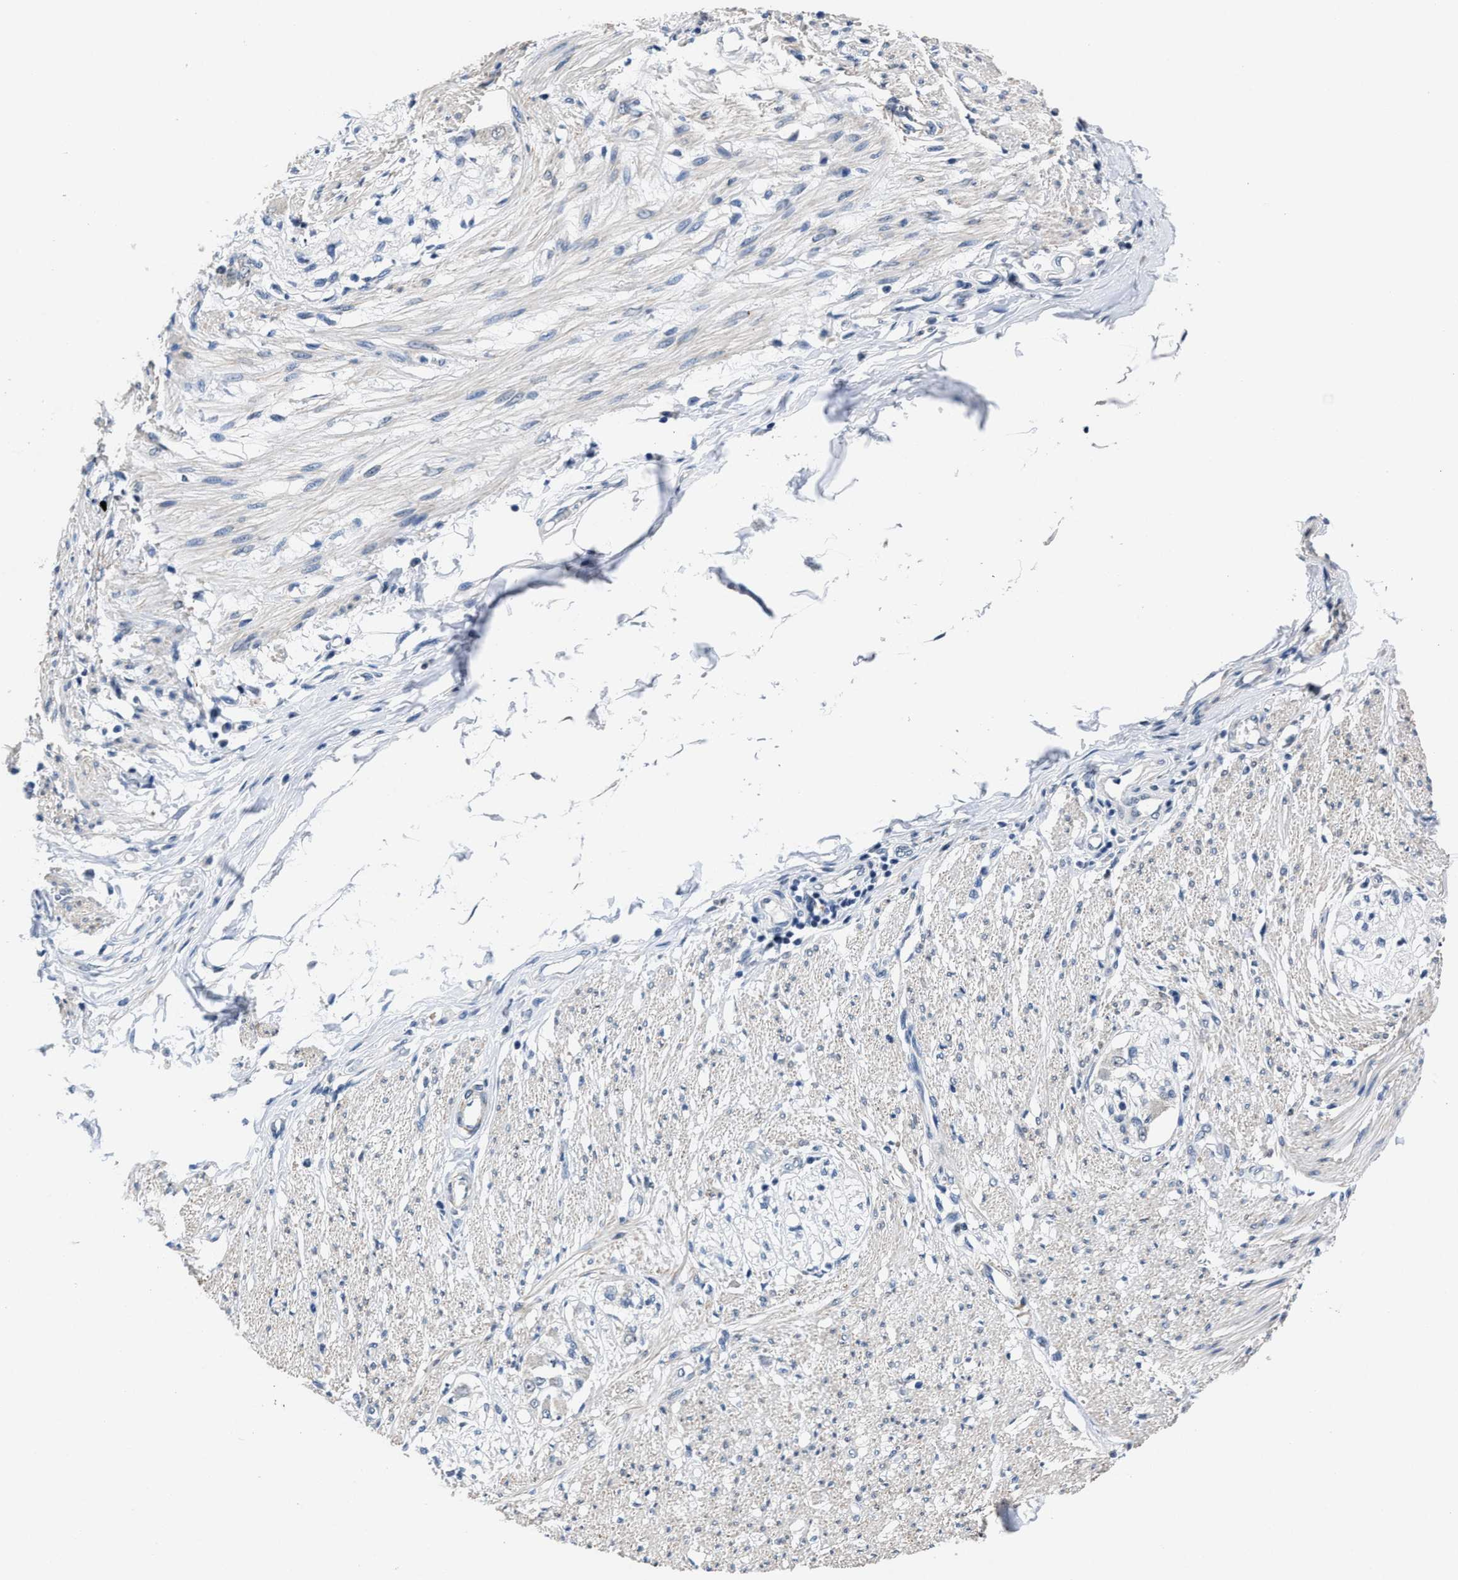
{"staining": {"intensity": "moderate", "quantity": "<25%", "location": "cytoplasmic/membranous"}, "tissue": "smooth muscle", "cell_type": "Smooth muscle cells", "image_type": "normal", "snomed": [{"axis": "morphology", "description": "Normal tissue, NOS"}, {"axis": "morphology", "description": "Adenocarcinoma, NOS"}, {"axis": "topography", "description": "Colon"}, {"axis": "topography", "description": "Peripheral nerve tissue"}], "caption": "Immunohistochemical staining of unremarkable smooth muscle reveals moderate cytoplasmic/membranous protein expression in about <25% of smooth muscle cells.", "gene": "ID3", "patient": {"sex": "male", "age": 14}}